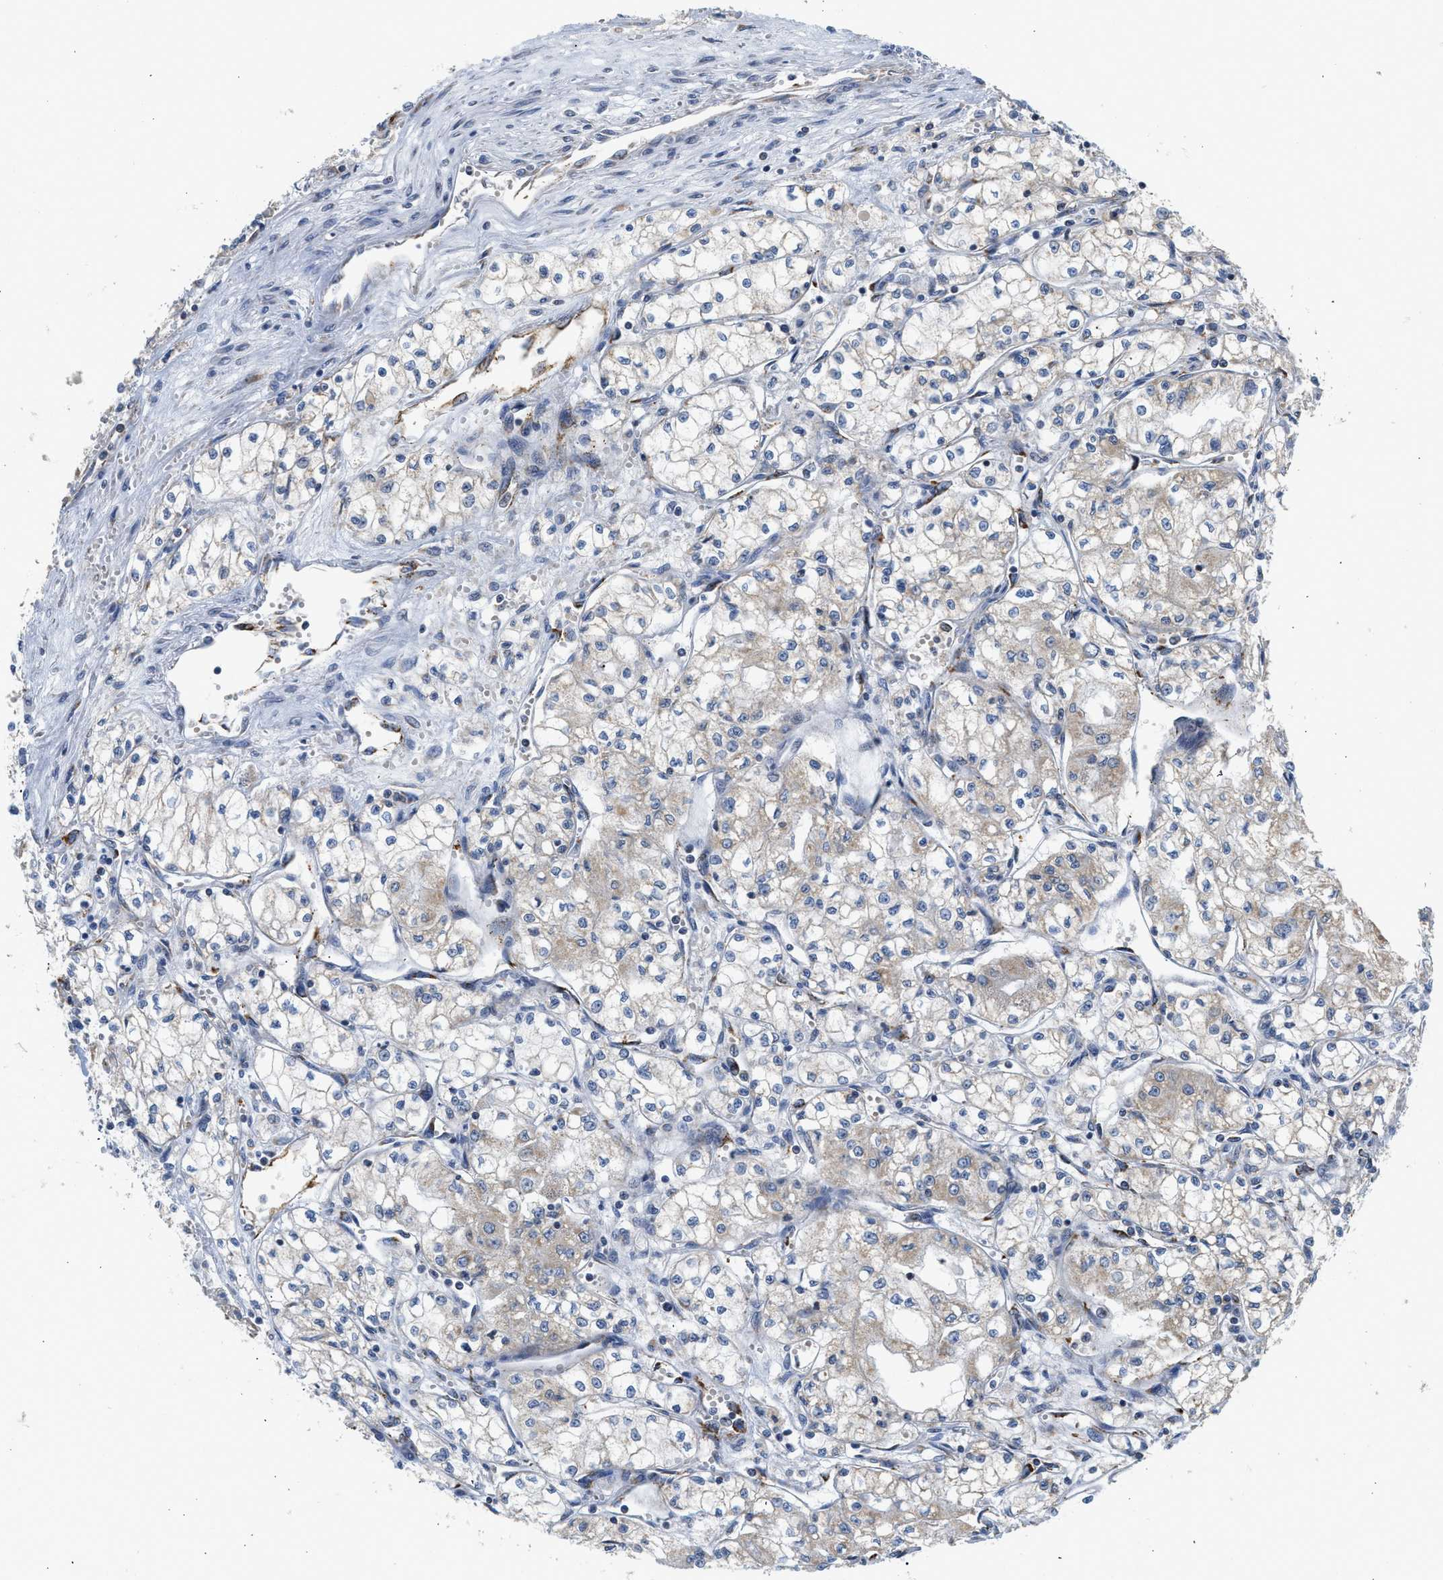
{"staining": {"intensity": "weak", "quantity": "<25%", "location": "cytoplasmic/membranous"}, "tissue": "renal cancer", "cell_type": "Tumor cells", "image_type": "cancer", "snomed": [{"axis": "morphology", "description": "Normal tissue, NOS"}, {"axis": "morphology", "description": "Adenocarcinoma, NOS"}, {"axis": "topography", "description": "Kidney"}], "caption": "Protein analysis of renal adenocarcinoma shows no significant staining in tumor cells.", "gene": "PIM1", "patient": {"sex": "male", "age": 59}}